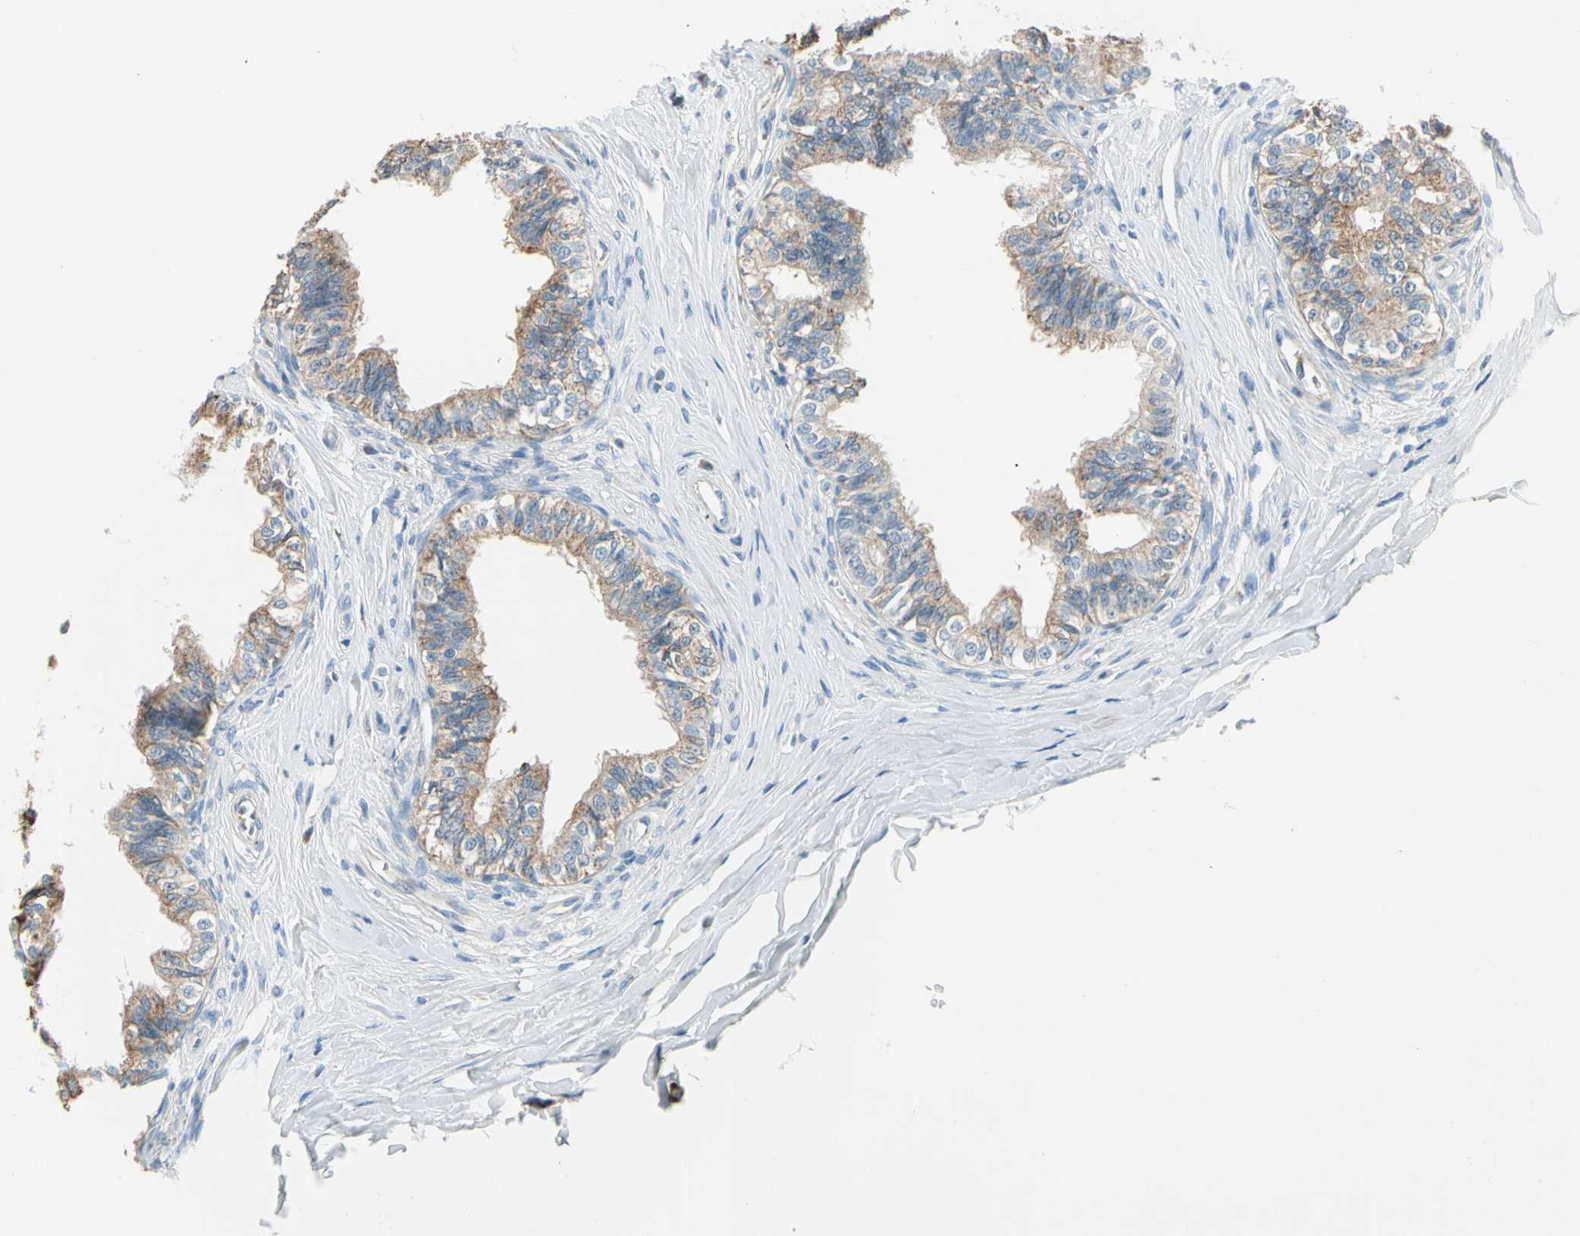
{"staining": {"intensity": "moderate", "quantity": ">75%", "location": "cytoplasmic/membranous"}, "tissue": "epididymis", "cell_type": "Glandular cells", "image_type": "normal", "snomed": [{"axis": "morphology", "description": "Normal tissue, NOS"}, {"axis": "topography", "description": "Soft tissue"}, {"axis": "topography", "description": "Epididymis"}], "caption": "Unremarkable epididymis shows moderate cytoplasmic/membranous positivity in approximately >75% of glandular cells, visualized by immunohistochemistry.", "gene": "LY6G6F", "patient": {"sex": "male", "age": 26}}